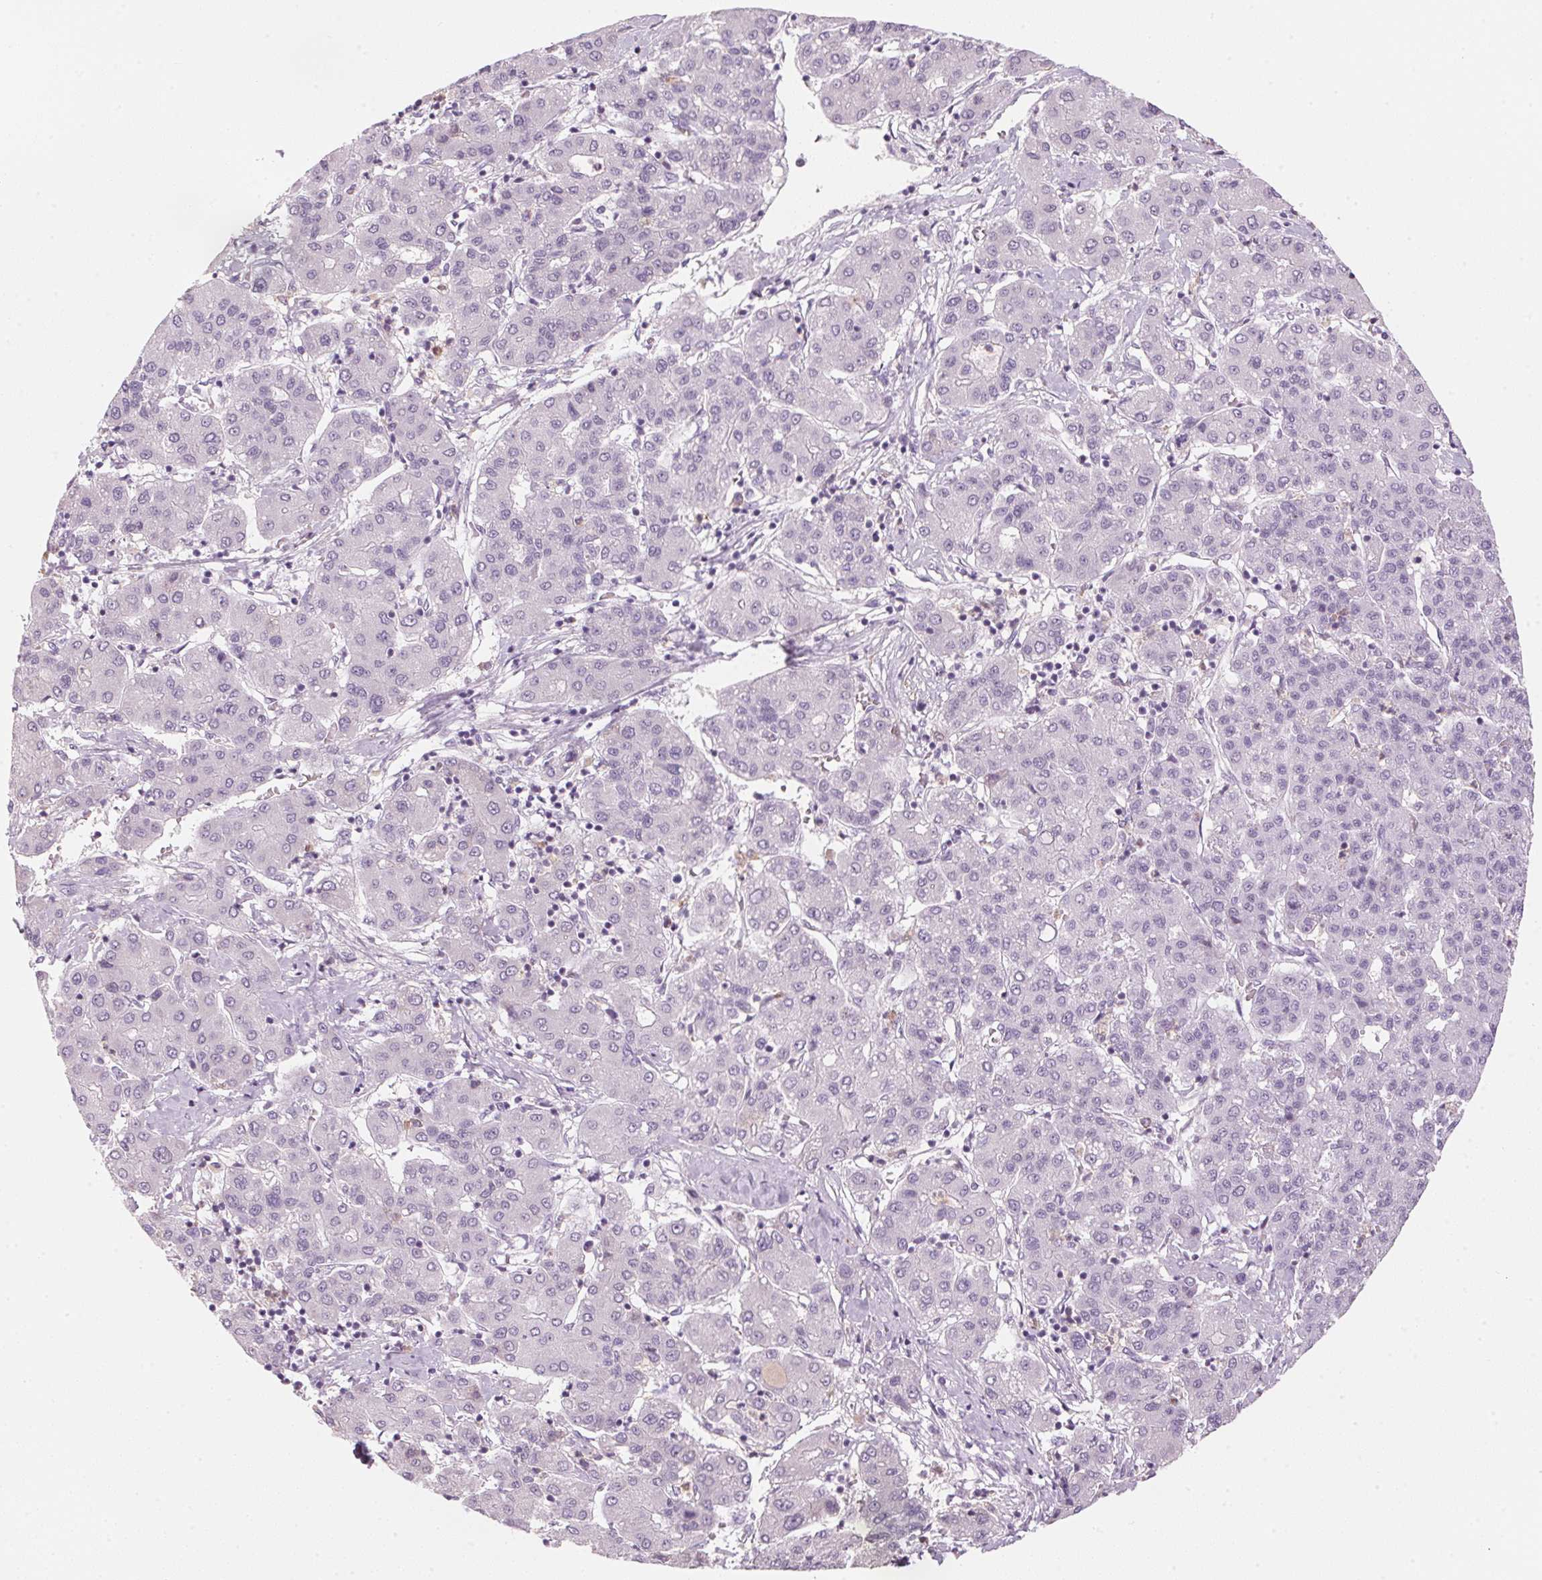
{"staining": {"intensity": "negative", "quantity": "none", "location": "none"}, "tissue": "liver cancer", "cell_type": "Tumor cells", "image_type": "cancer", "snomed": [{"axis": "morphology", "description": "Carcinoma, Hepatocellular, NOS"}, {"axis": "topography", "description": "Liver"}], "caption": "High power microscopy histopathology image of an IHC histopathology image of liver hepatocellular carcinoma, revealing no significant positivity in tumor cells. (Immunohistochemistry (ihc), brightfield microscopy, high magnification).", "gene": "ECPAS", "patient": {"sex": "male", "age": 65}}